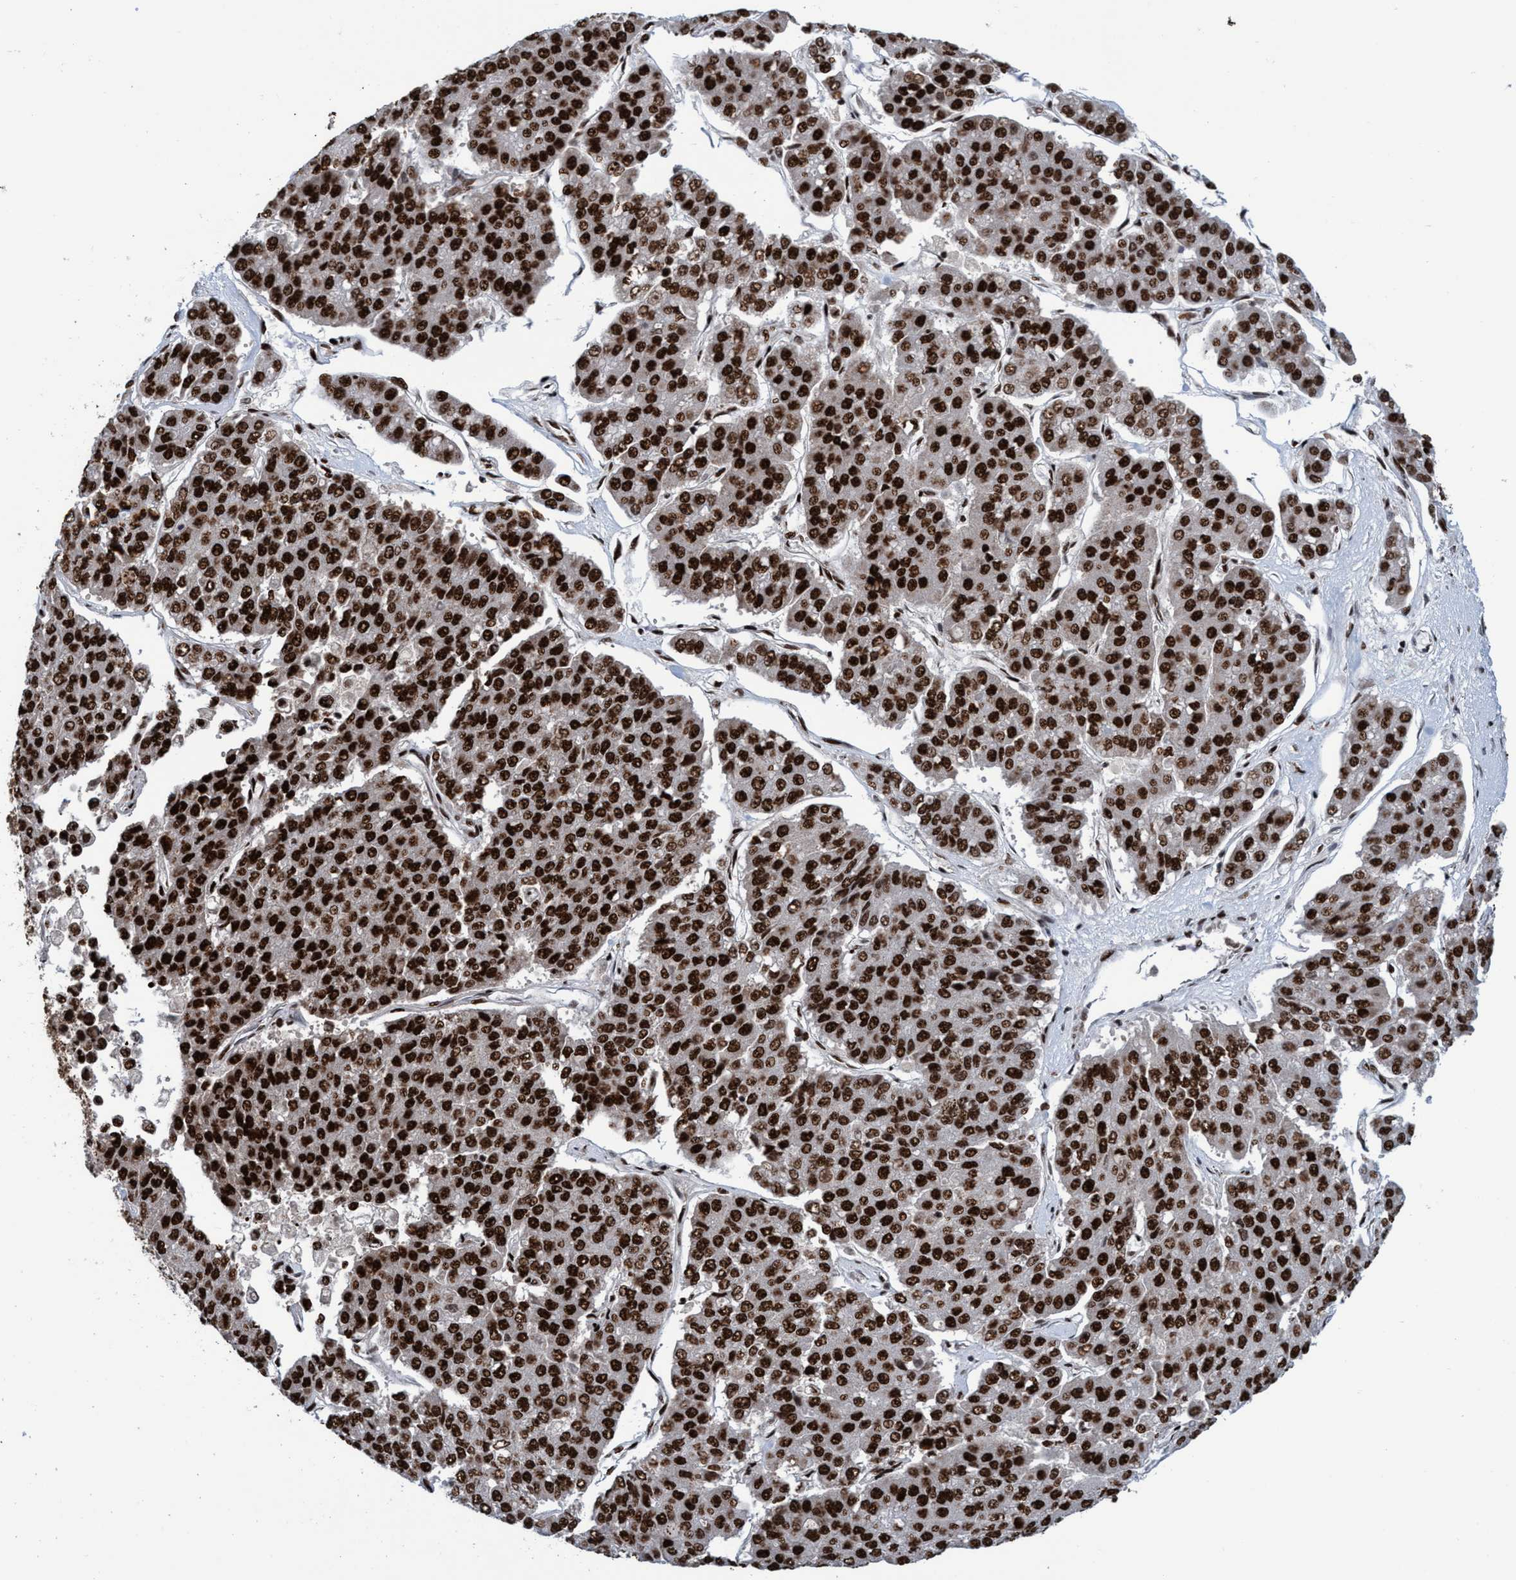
{"staining": {"intensity": "strong", "quantity": ">75%", "location": "nuclear"}, "tissue": "pancreatic cancer", "cell_type": "Tumor cells", "image_type": "cancer", "snomed": [{"axis": "morphology", "description": "Adenocarcinoma, NOS"}, {"axis": "topography", "description": "Pancreas"}], "caption": "DAB immunohistochemical staining of pancreatic cancer shows strong nuclear protein positivity in about >75% of tumor cells.", "gene": "TOPBP1", "patient": {"sex": "male", "age": 50}}